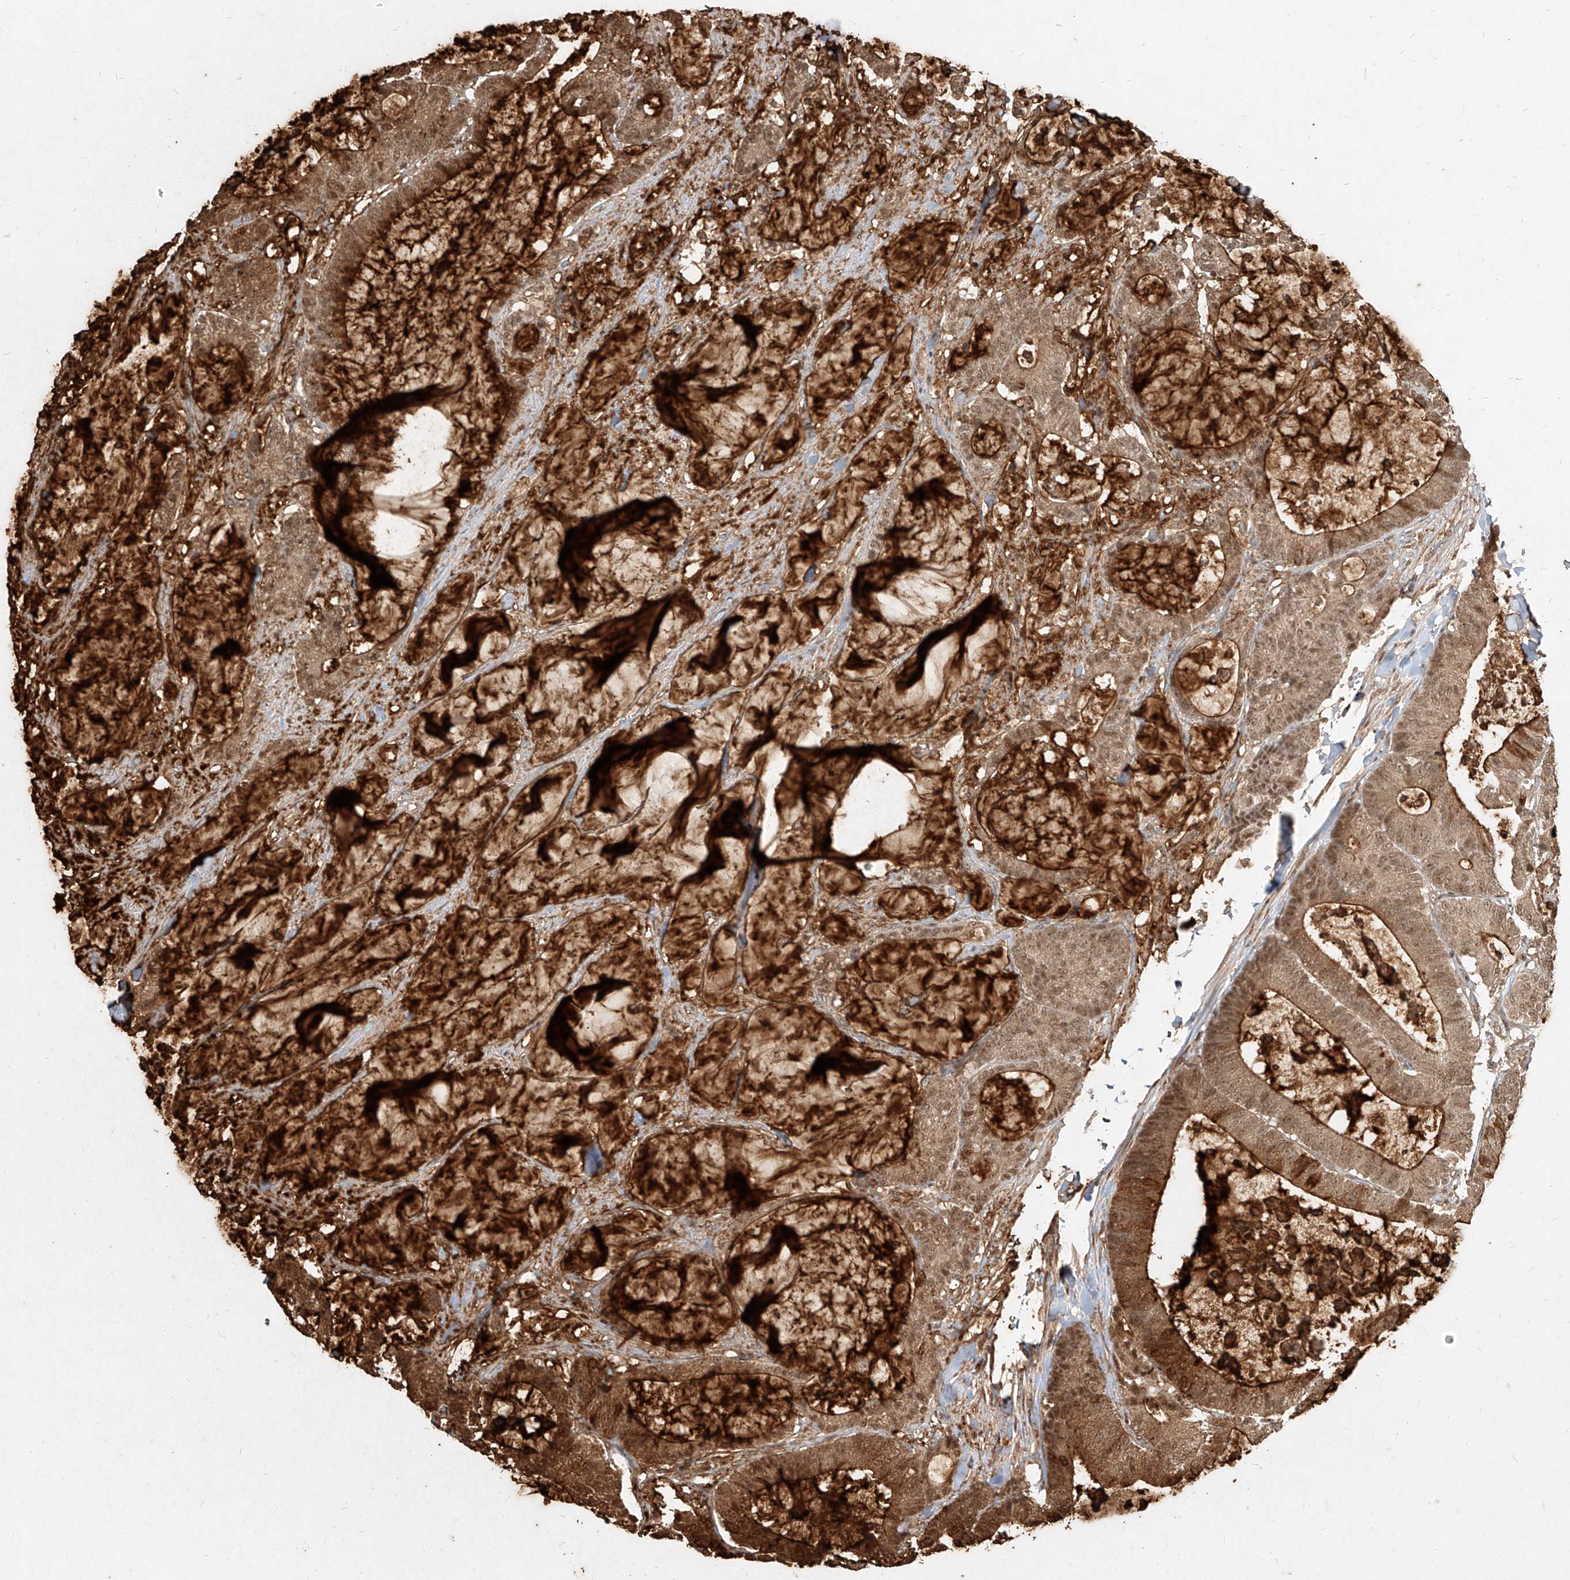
{"staining": {"intensity": "moderate", "quantity": ">75%", "location": "cytoplasmic/membranous,nuclear"}, "tissue": "colorectal cancer", "cell_type": "Tumor cells", "image_type": "cancer", "snomed": [{"axis": "morphology", "description": "Adenocarcinoma, NOS"}, {"axis": "topography", "description": "Colon"}], "caption": "This histopathology image shows immunohistochemistry (IHC) staining of human colorectal adenocarcinoma, with medium moderate cytoplasmic/membranous and nuclear staining in approximately >75% of tumor cells.", "gene": "UBE2K", "patient": {"sex": "female", "age": 84}}